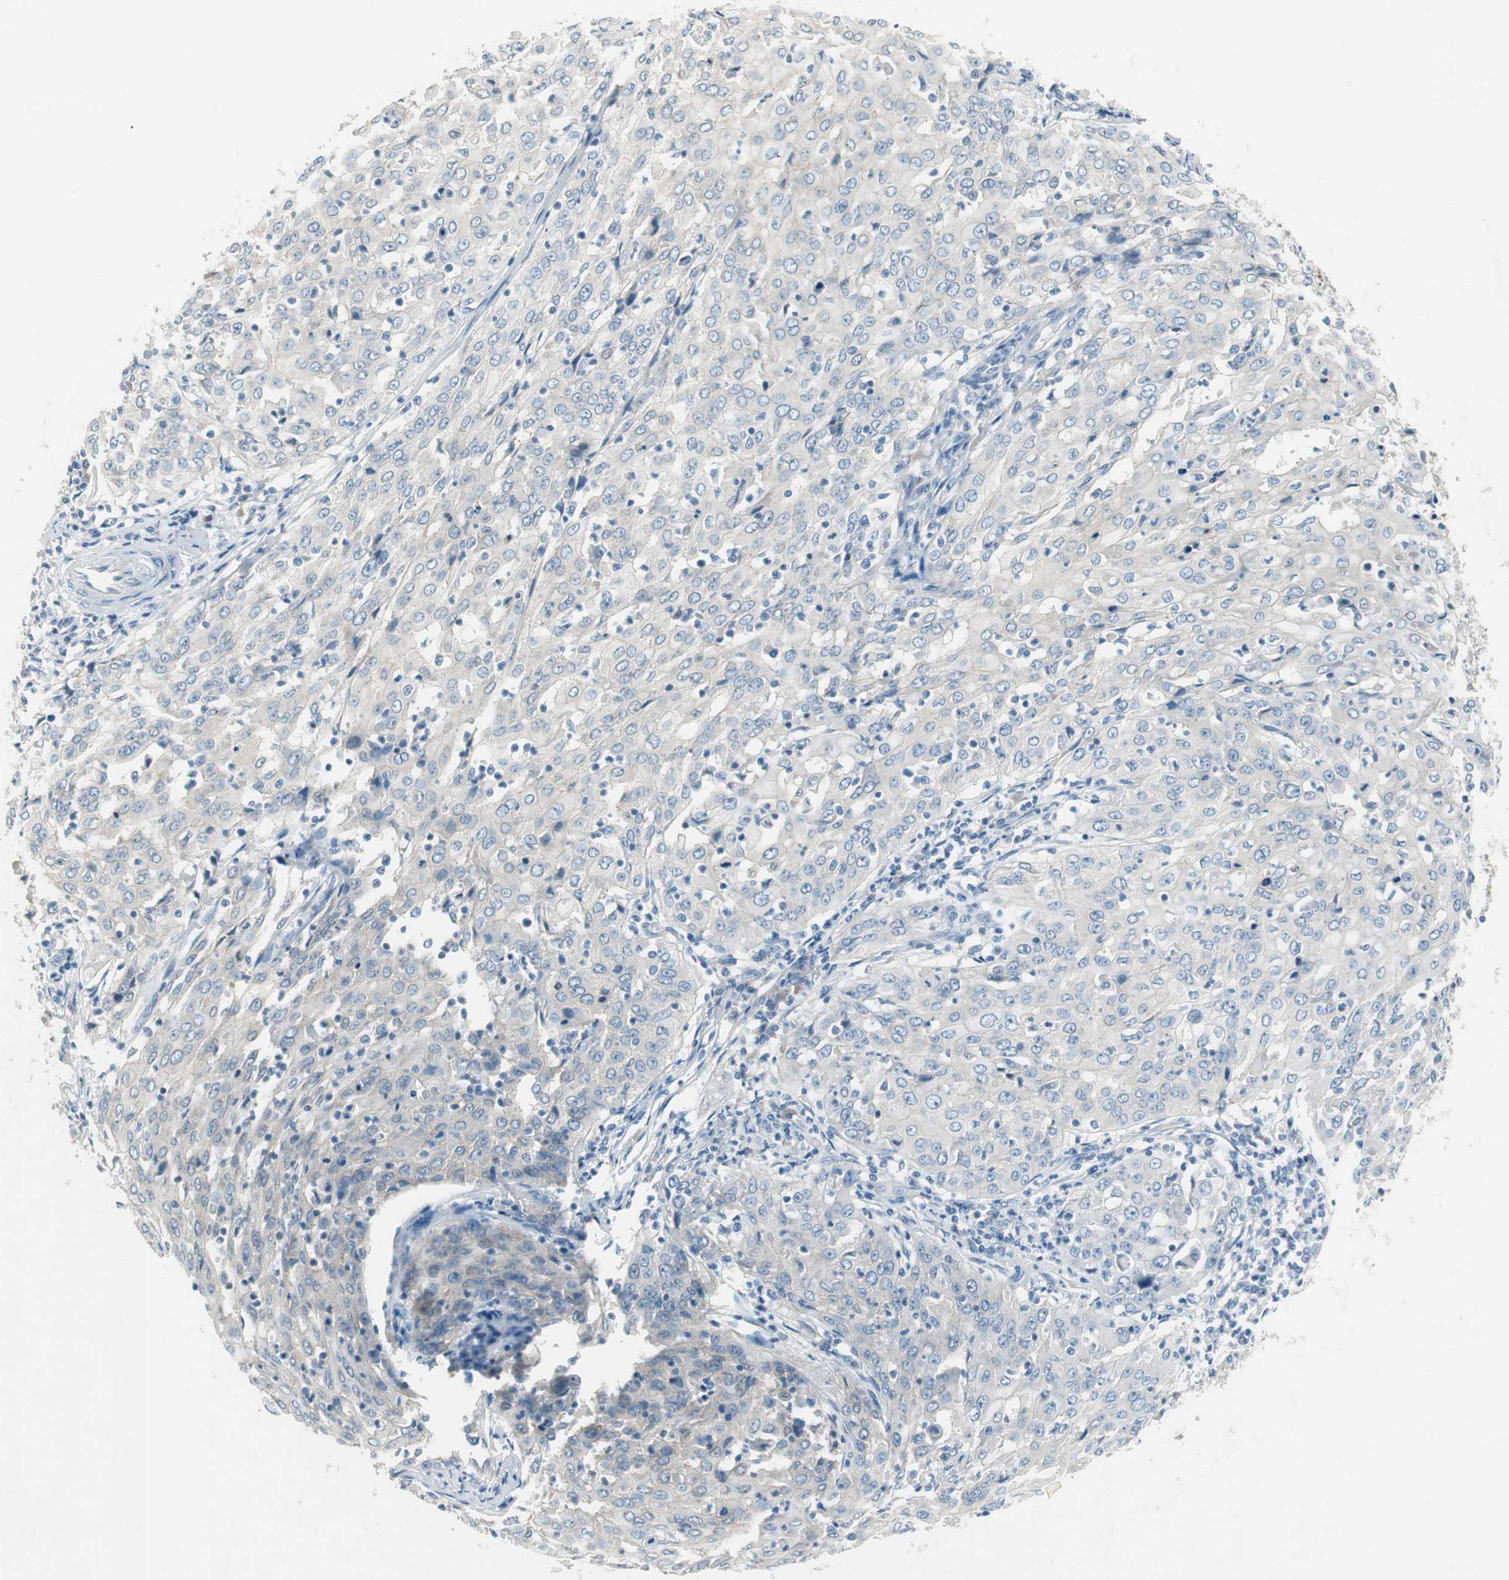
{"staining": {"intensity": "negative", "quantity": "none", "location": "none"}, "tissue": "cervical cancer", "cell_type": "Tumor cells", "image_type": "cancer", "snomed": [{"axis": "morphology", "description": "Squamous cell carcinoma, NOS"}, {"axis": "topography", "description": "Cervix"}], "caption": "IHC histopathology image of cervical cancer (squamous cell carcinoma) stained for a protein (brown), which shows no expression in tumor cells.", "gene": "PRRG4", "patient": {"sex": "female", "age": 39}}